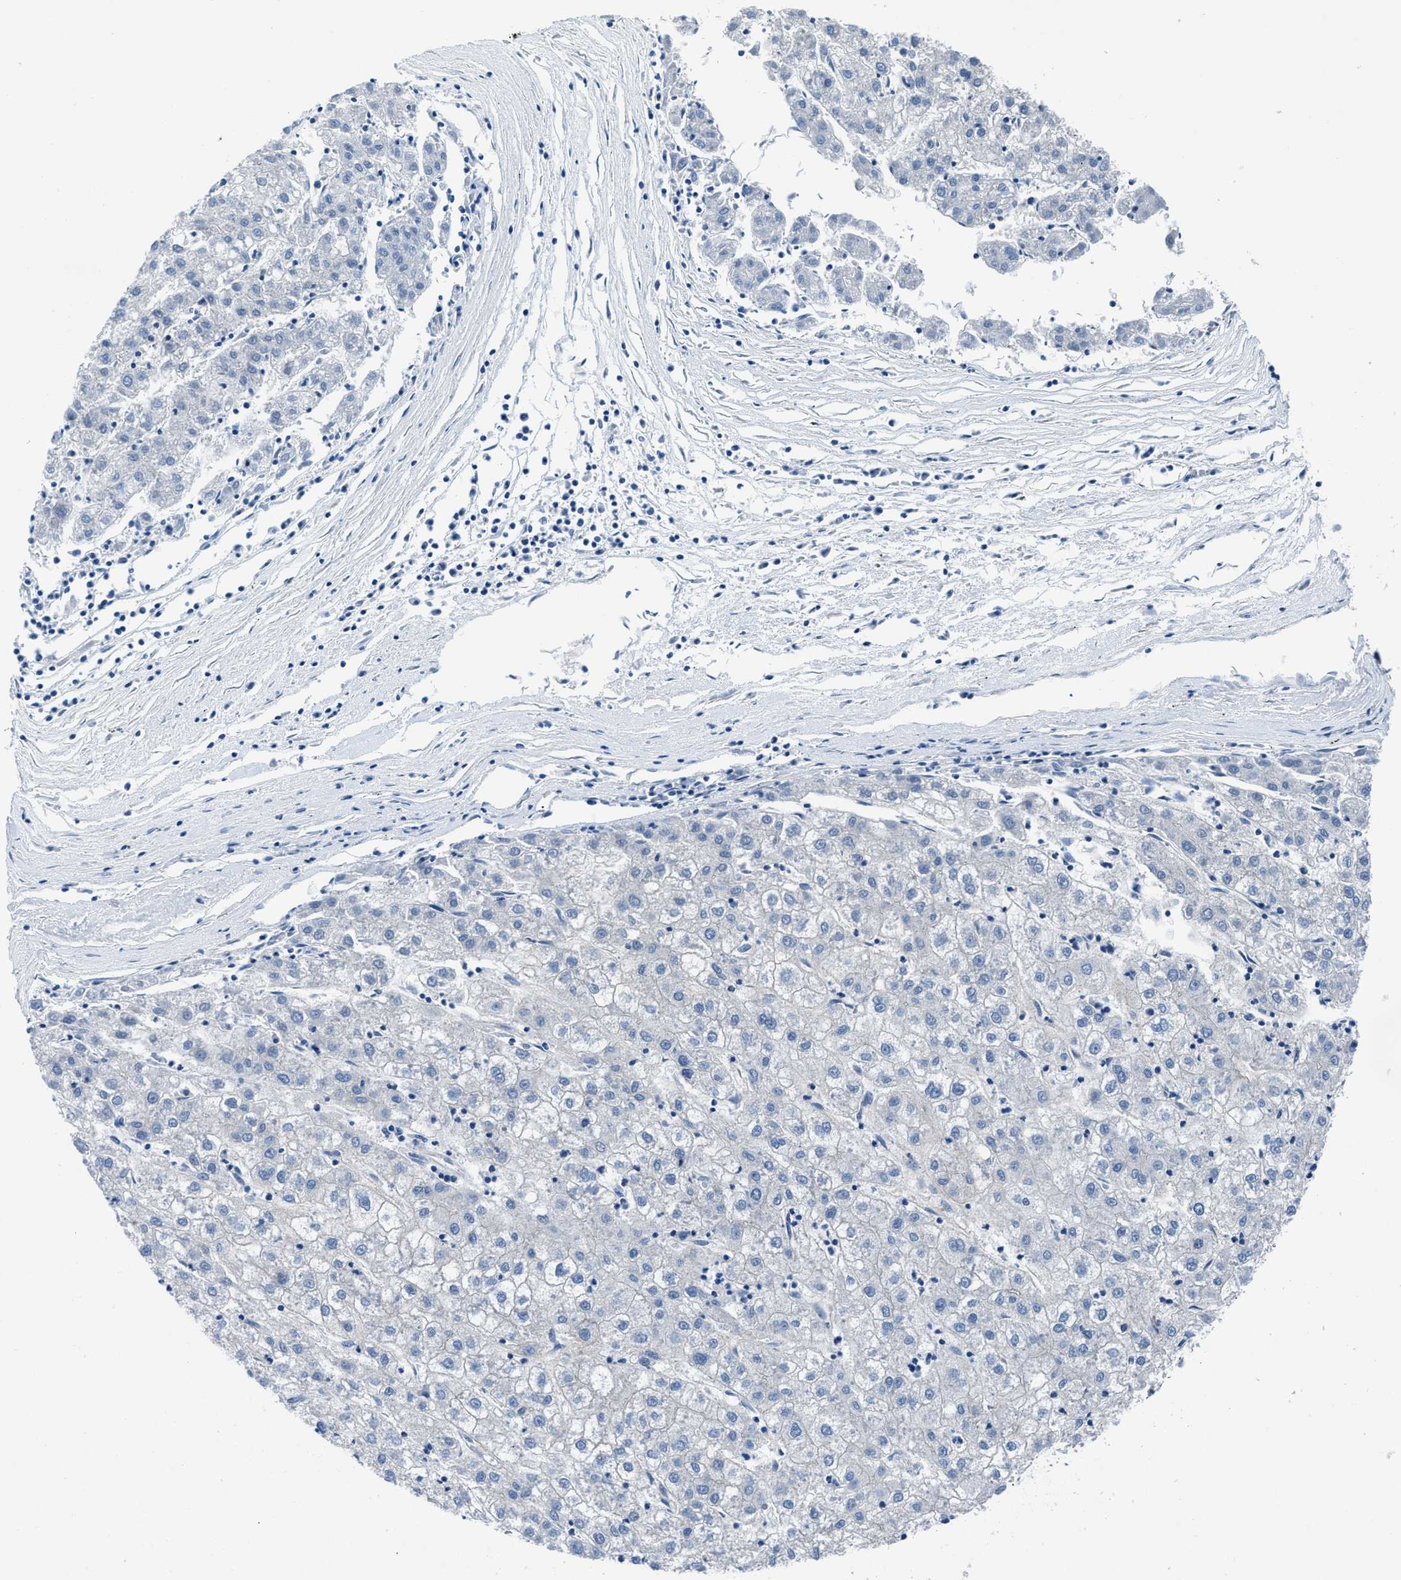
{"staining": {"intensity": "negative", "quantity": "none", "location": "none"}, "tissue": "liver cancer", "cell_type": "Tumor cells", "image_type": "cancer", "snomed": [{"axis": "morphology", "description": "Carcinoma, Hepatocellular, NOS"}, {"axis": "topography", "description": "Liver"}], "caption": "Immunohistochemical staining of liver hepatocellular carcinoma exhibits no significant expression in tumor cells.", "gene": "TRIP4", "patient": {"sex": "male", "age": 72}}